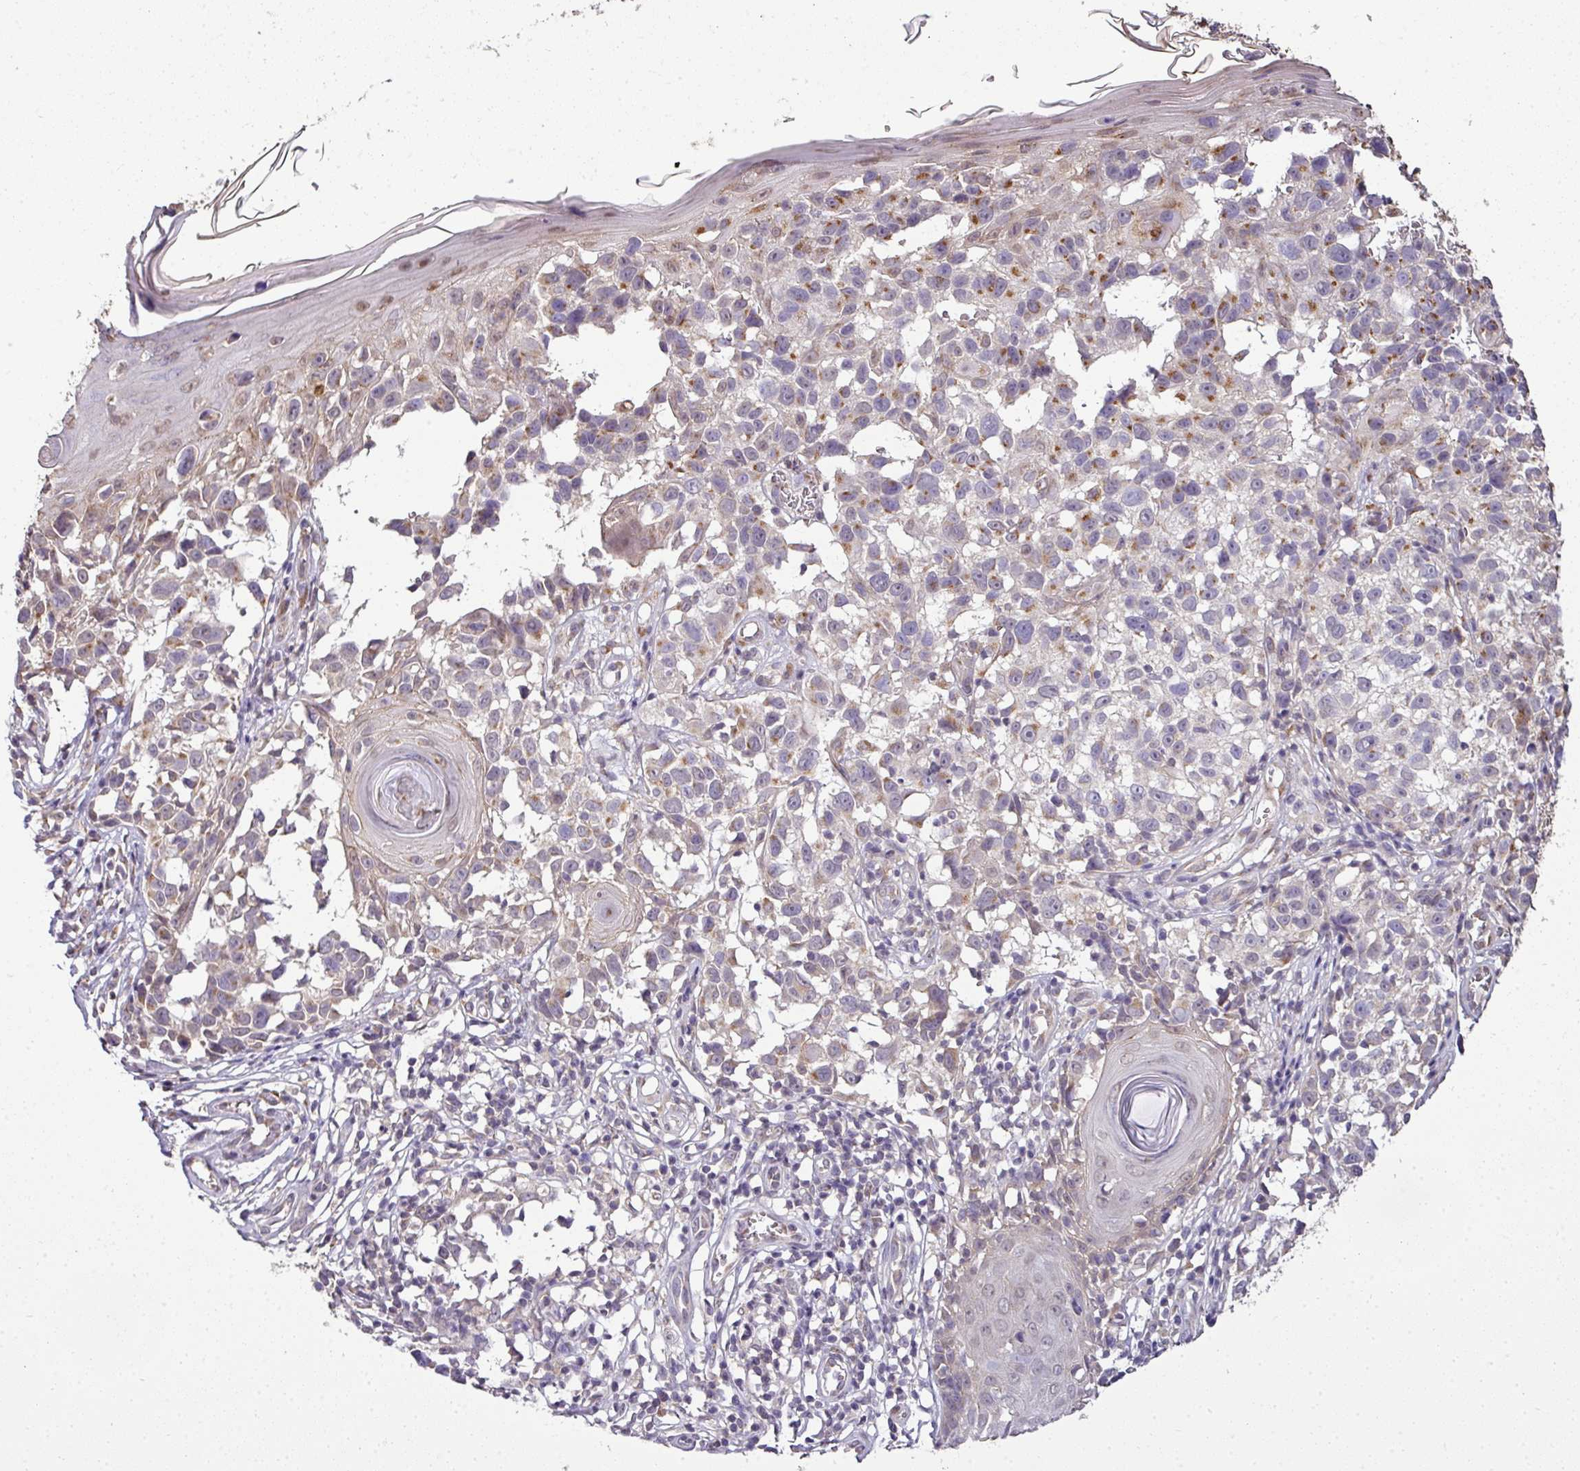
{"staining": {"intensity": "weak", "quantity": "25%-75%", "location": "cytoplasmic/membranous"}, "tissue": "melanoma", "cell_type": "Tumor cells", "image_type": "cancer", "snomed": [{"axis": "morphology", "description": "Malignant melanoma, NOS"}, {"axis": "topography", "description": "Skin"}], "caption": "IHC (DAB) staining of human malignant melanoma exhibits weak cytoplasmic/membranous protein expression in about 25%-75% of tumor cells. Nuclei are stained in blue.", "gene": "JPH2", "patient": {"sex": "male", "age": 73}}